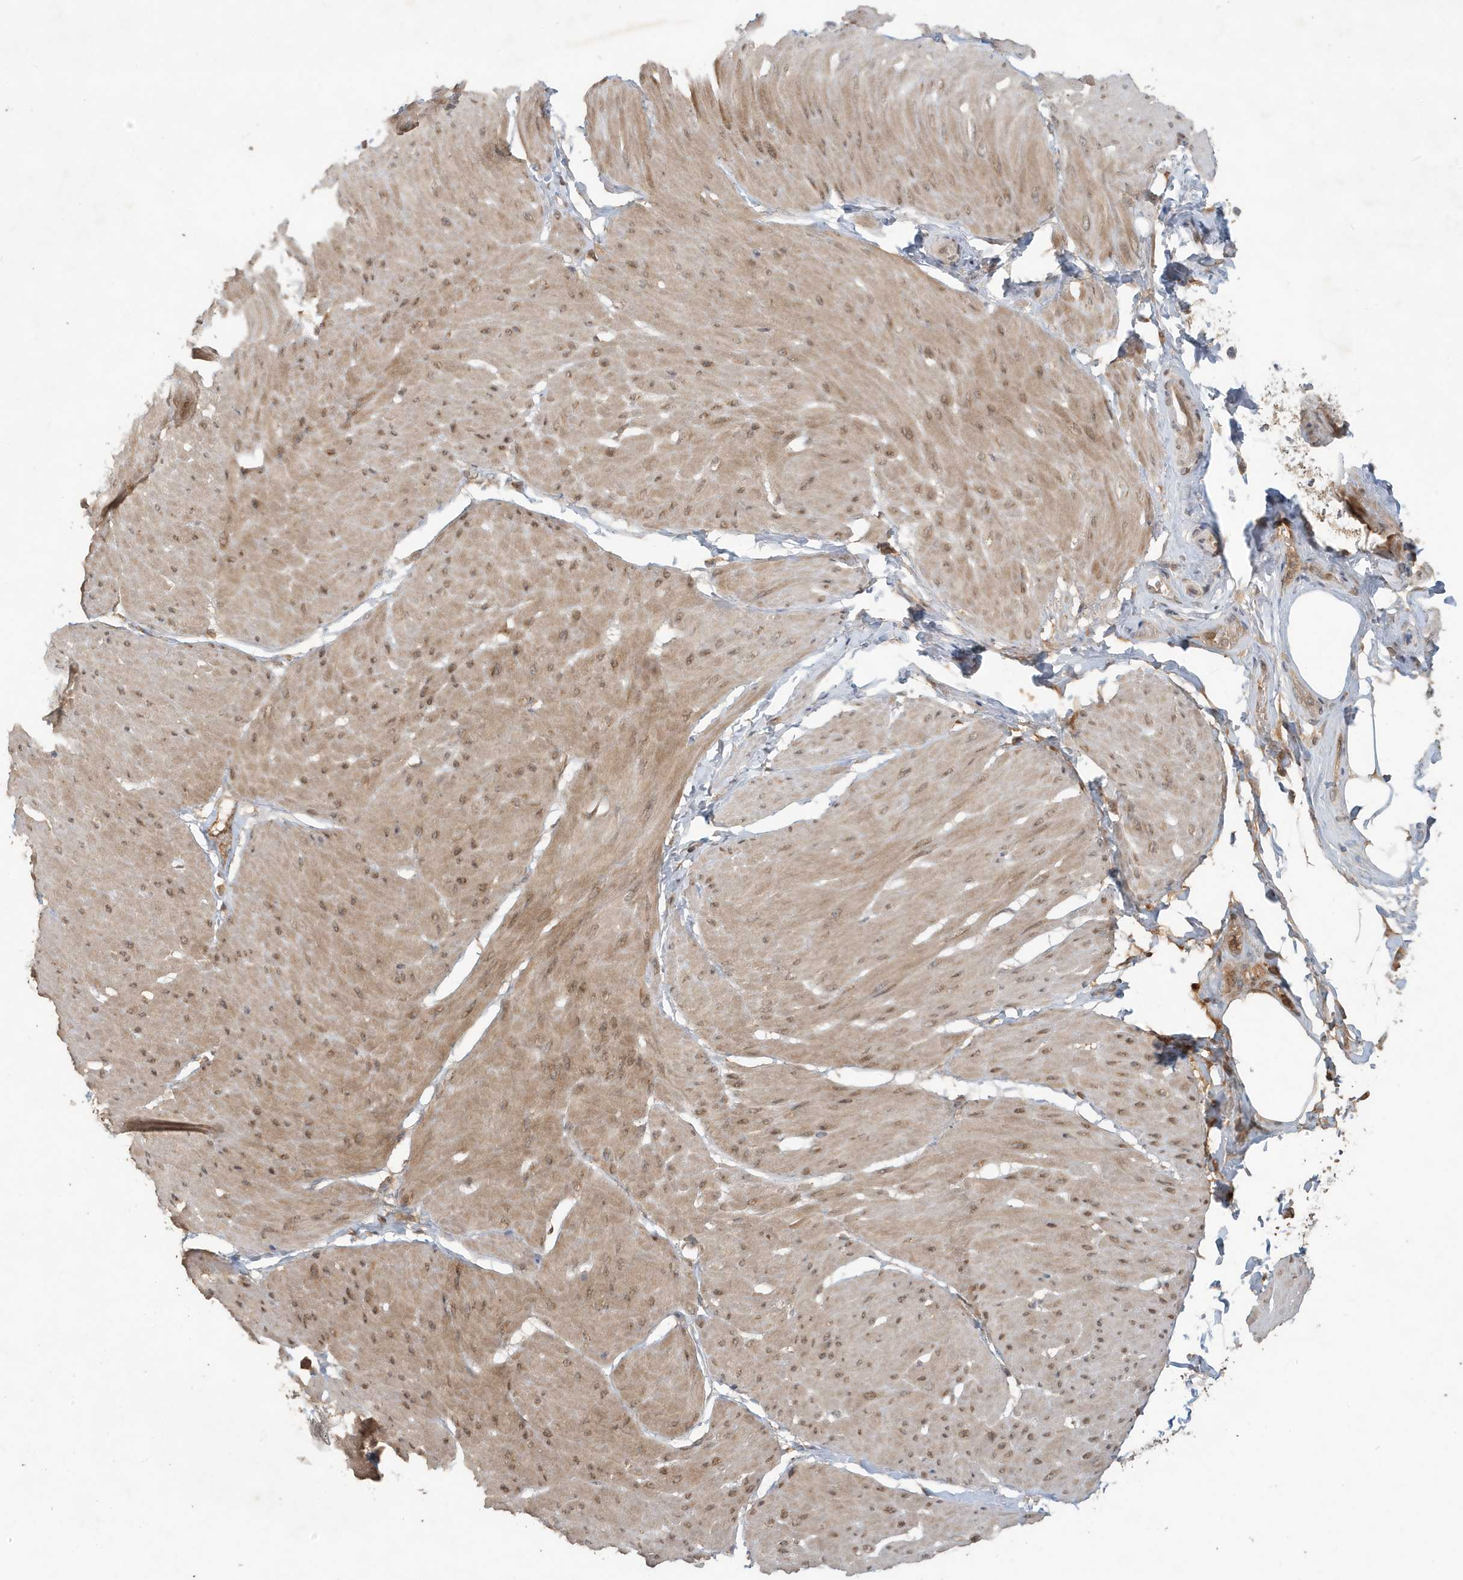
{"staining": {"intensity": "moderate", "quantity": "25%-75%", "location": "cytoplasmic/membranous,nuclear"}, "tissue": "smooth muscle", "cell_type": "Smooth muscle cells", "image_type": "normal", "snomed": [{"axis": "morphology", "description": "Urothelial carcinoma, High grade"}, {"axis": "topography", "description": "Urinary bladder"}], "caption": "DAB immunohistochemical staining of benign human smooth muscle reveals moderate cytoplasmic/membranous,nuclear protein expression in about 25%-75% of smooth muscle cells. The staining was performed using DAB (3,3'-diaminobenzidine), with brown indicating positive protein expression. Nuclei are stained blue with hematoxylin.", "gene": "ABCB9", "patient": {"sex": "male", "age": 46}}